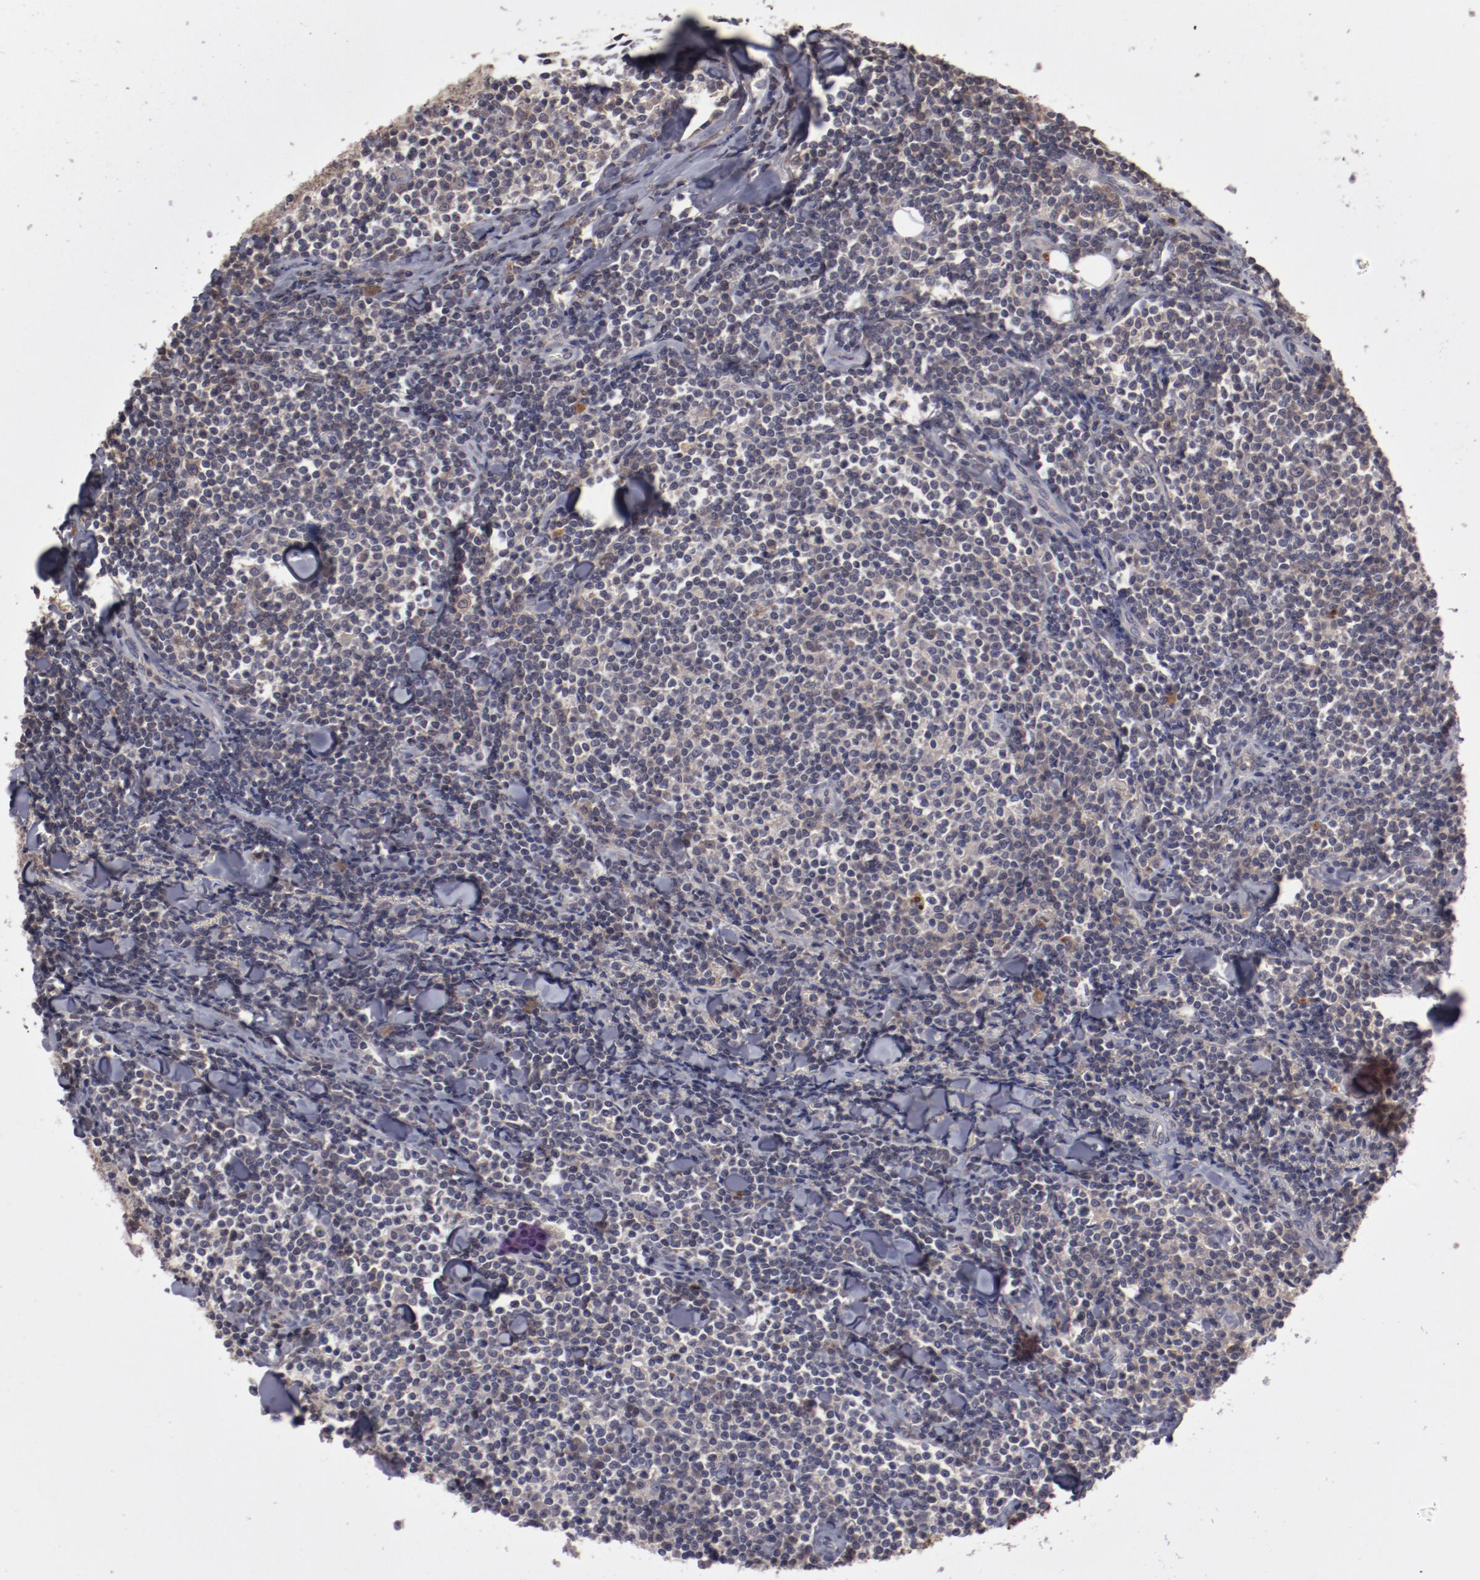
{"staining": {"intensity": "weak", "quantity": "<25%", "location": "cytoplasmic/membranous"}, "tissue": "lymphoma", "cell_type": "Tumor cells", "image_type": "cancer", "snomed": [{"axis": "morphology", "description": "Malignant lymphoma, non-Hodgkin's type, Low grade"}, {"axis": "topography", "description": "Soft tissue"}], "caption": "An IHC micrograph of lymphoma is shown. There is no staining in tumor cells of lymphoma.", "gene": "CP", "patient": {"sex": "male", "age": 92}}